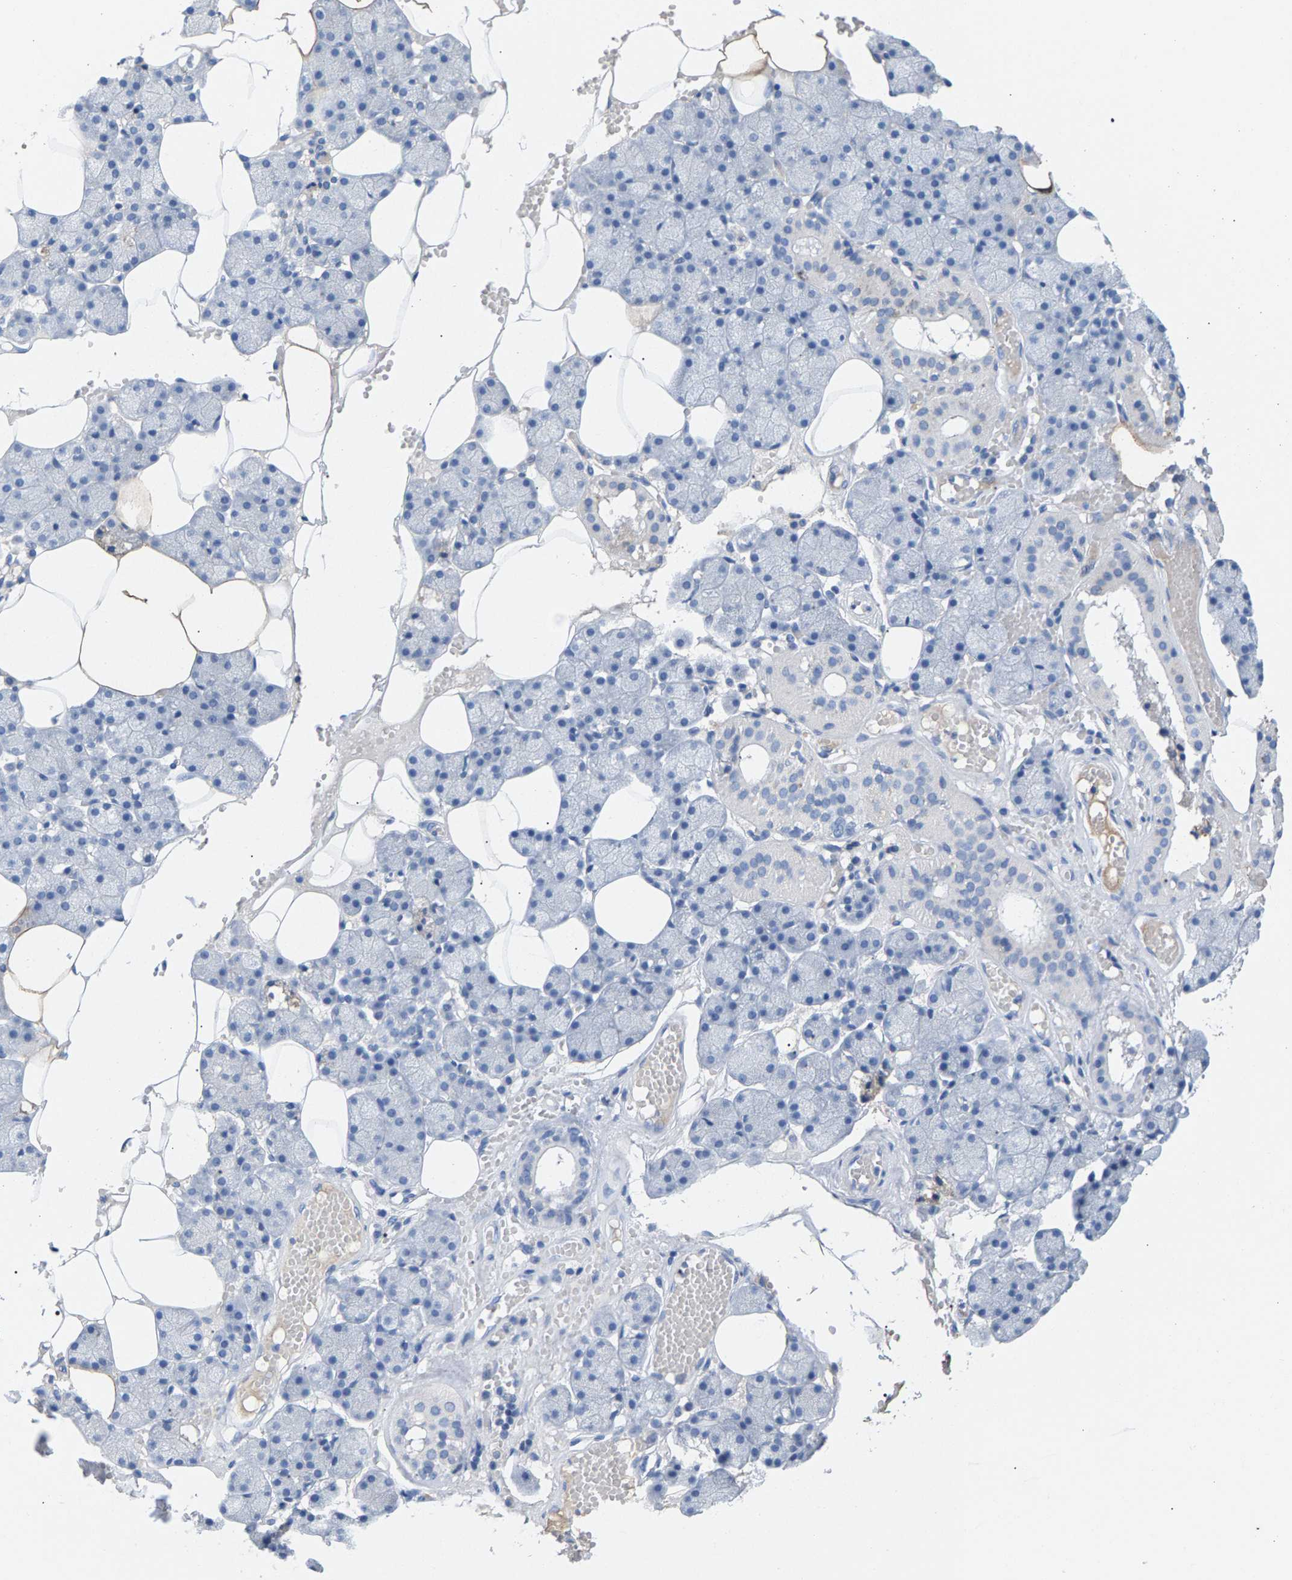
{"staining": {"intensity": "weak", "quantity": "<25%", "location": "cytoplasmic/membranous"}, "tissue": "salivary gland", "cell_type": "Glandular cells", "image_type": "normal", "snomed": [{"axis": "morphology", "description": "Normal tissue, NOS"}, {"axis": "topography", "description": "Salivary gland"}], "caption": "Protein analysis of normal salivary gland reveals no significant positivity in glandular cells. (DAB (3,3'-diaminobenzidine) immunohistochemistry visualized using brightfield microscopy, high magnification).", "gene": "APOH", "patient": {"sex": "male", "age": 62}}